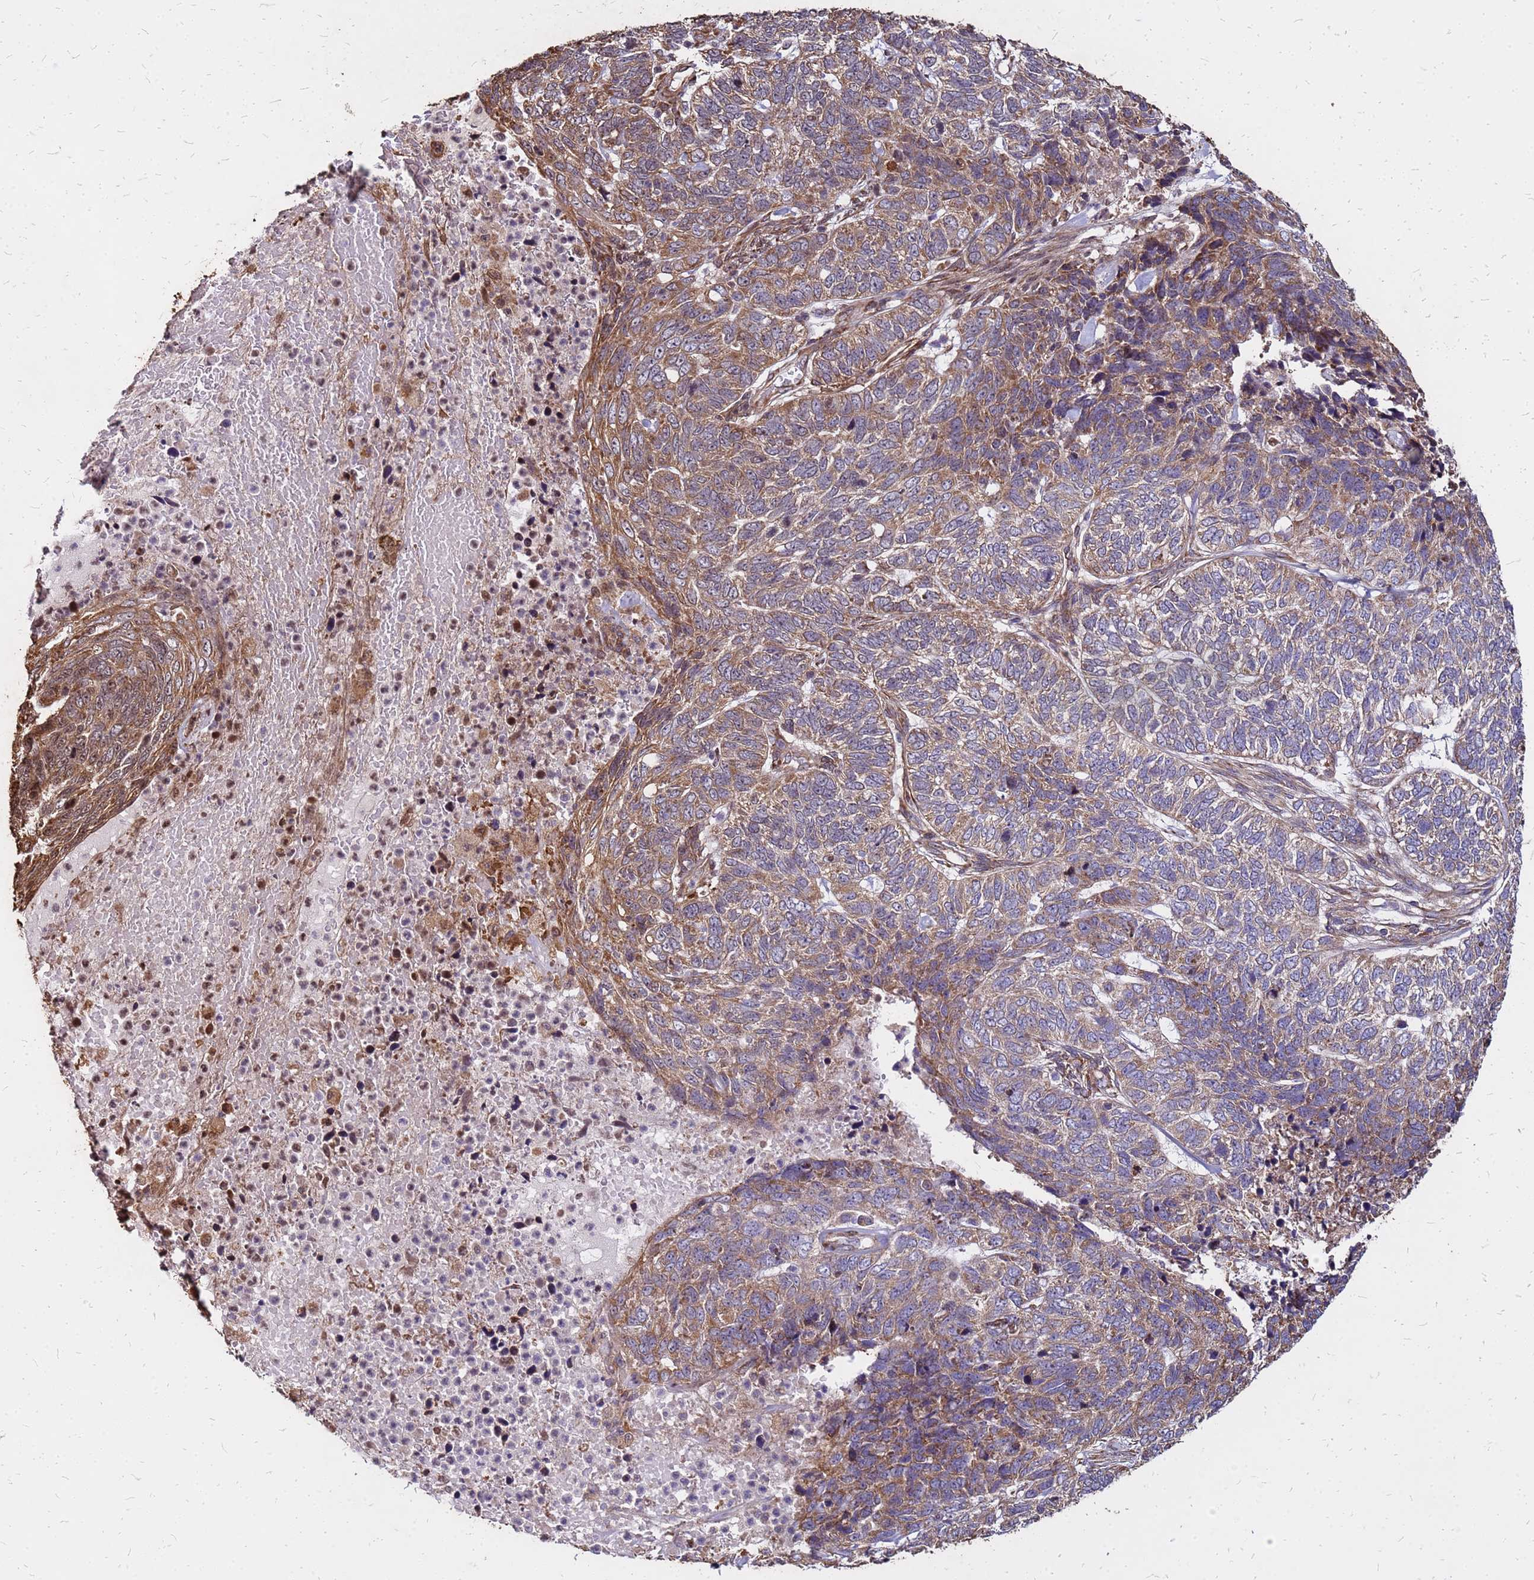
{"staining": {"intensity": "moderate", "quantity": "25%-75%", "location": "cytoplasmic/membranous"}, "tissue": "skin cancer", "cell_type": "Tumor cells", "image_type": "cancer", "snomed": [{"axis": "morphology", "description": "Basal cell carcinoma"}, {"axis": "topography", "description": "Skin"}], "caption": "There is medium levels of moderate cytoplasmic/membranous expression in tumor cells of skin basal cell carcinoma, as demonstrated by immunohistochemical staining (brown color).", "gene": "VMO1", "patient": {"sex": "female", "age": 65}}